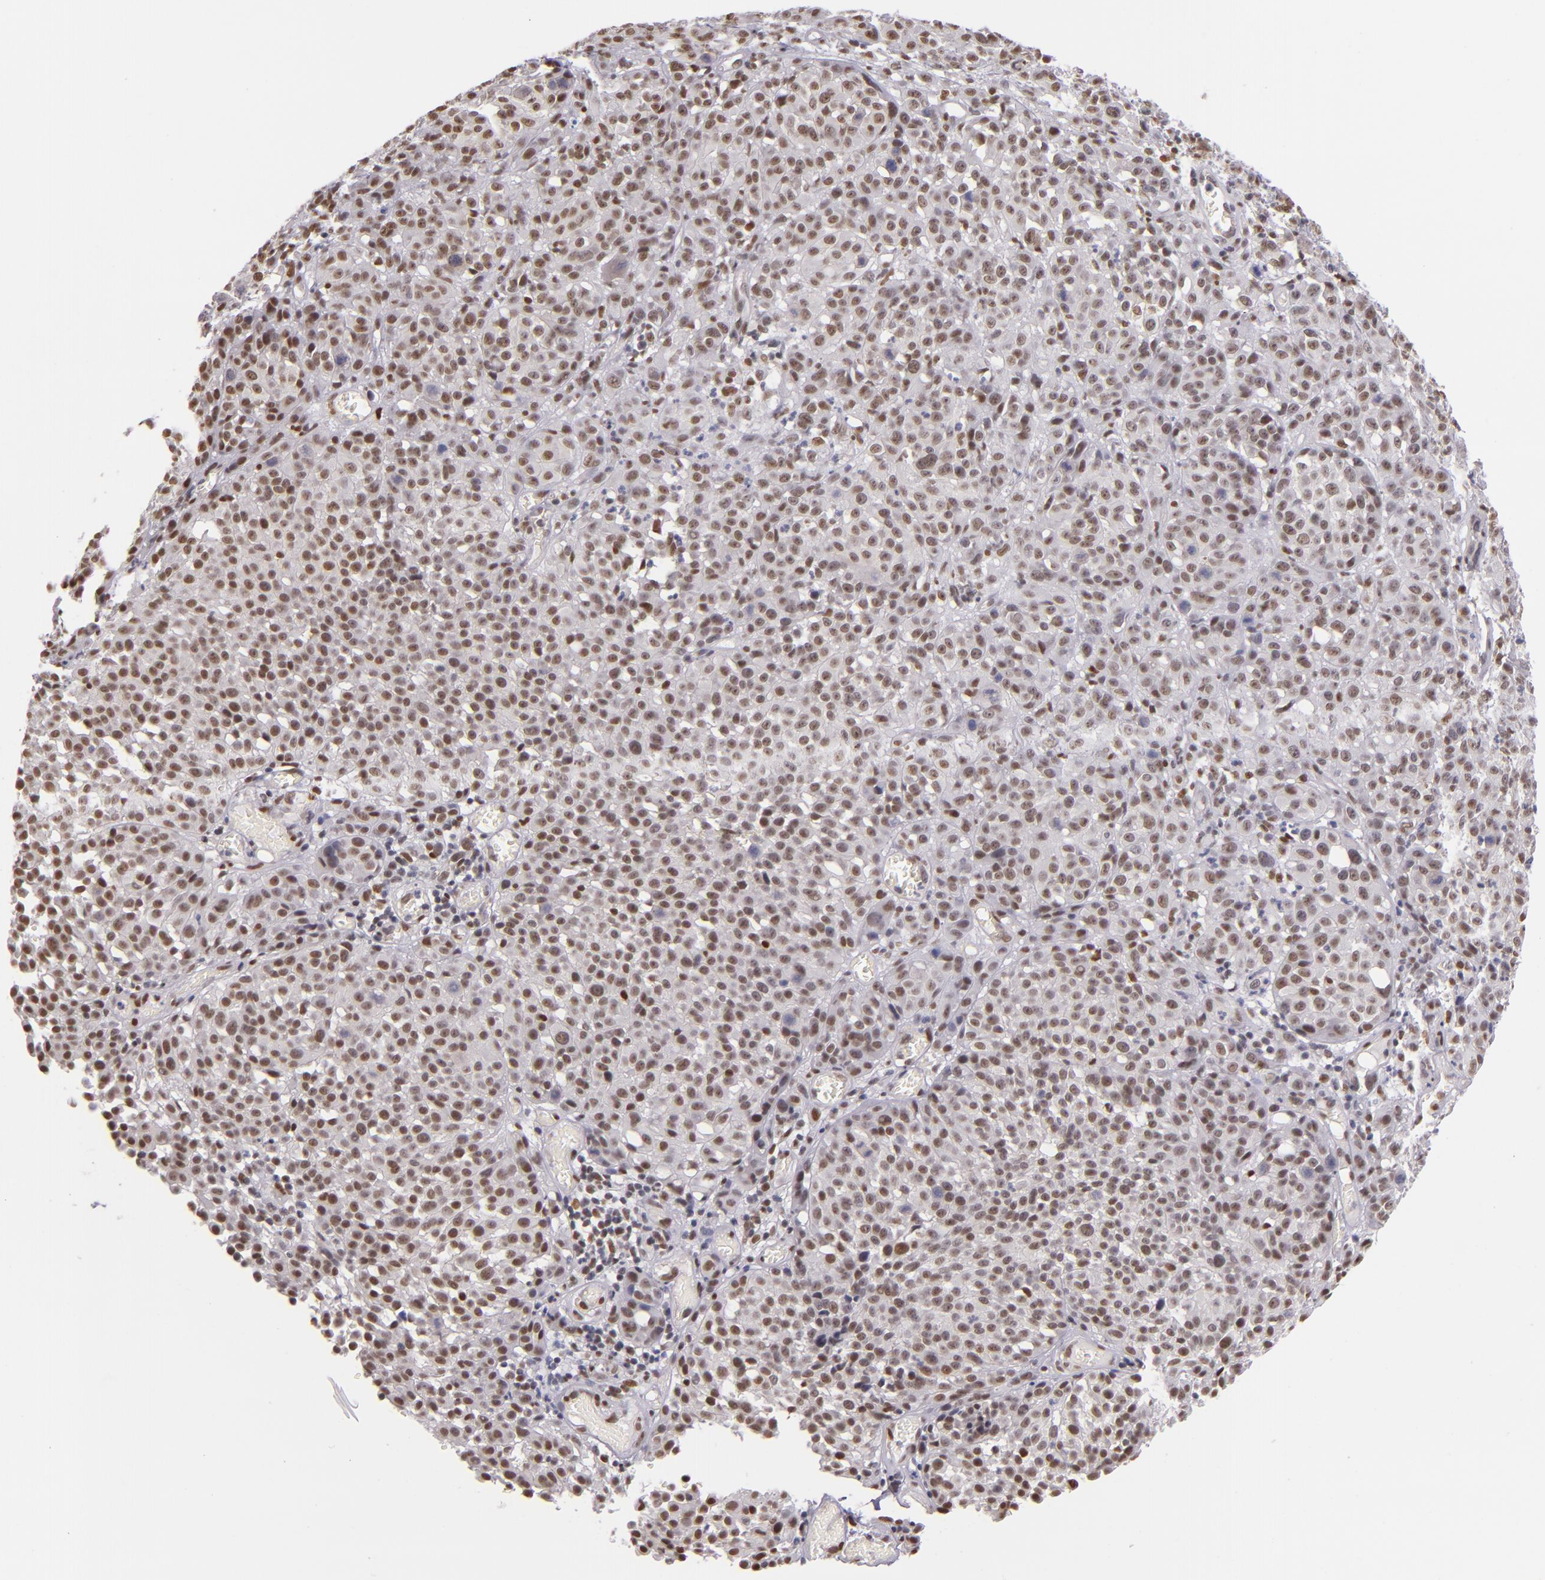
{"staining": {"intensity": "weak", "quantity": ">75%", "location": "nuclear"}, "tissue": "melanoma", "cell_type": "Tumor cells", "image_type": "cancer", "snomed": [{"axis": "morphology", "description": "Malignant melanoma, NOS"}, {"axis": "topography", "description": "Skin"}], "caption": "A high-resolution histopathology image shows immunohistochemistry (IHC) staining of melanoma, which demonstrates weak nuclear positivity in about >75% of tumor cells.", "gene": "NCOR2", "patient": {"sex": "female", "age": 49}}